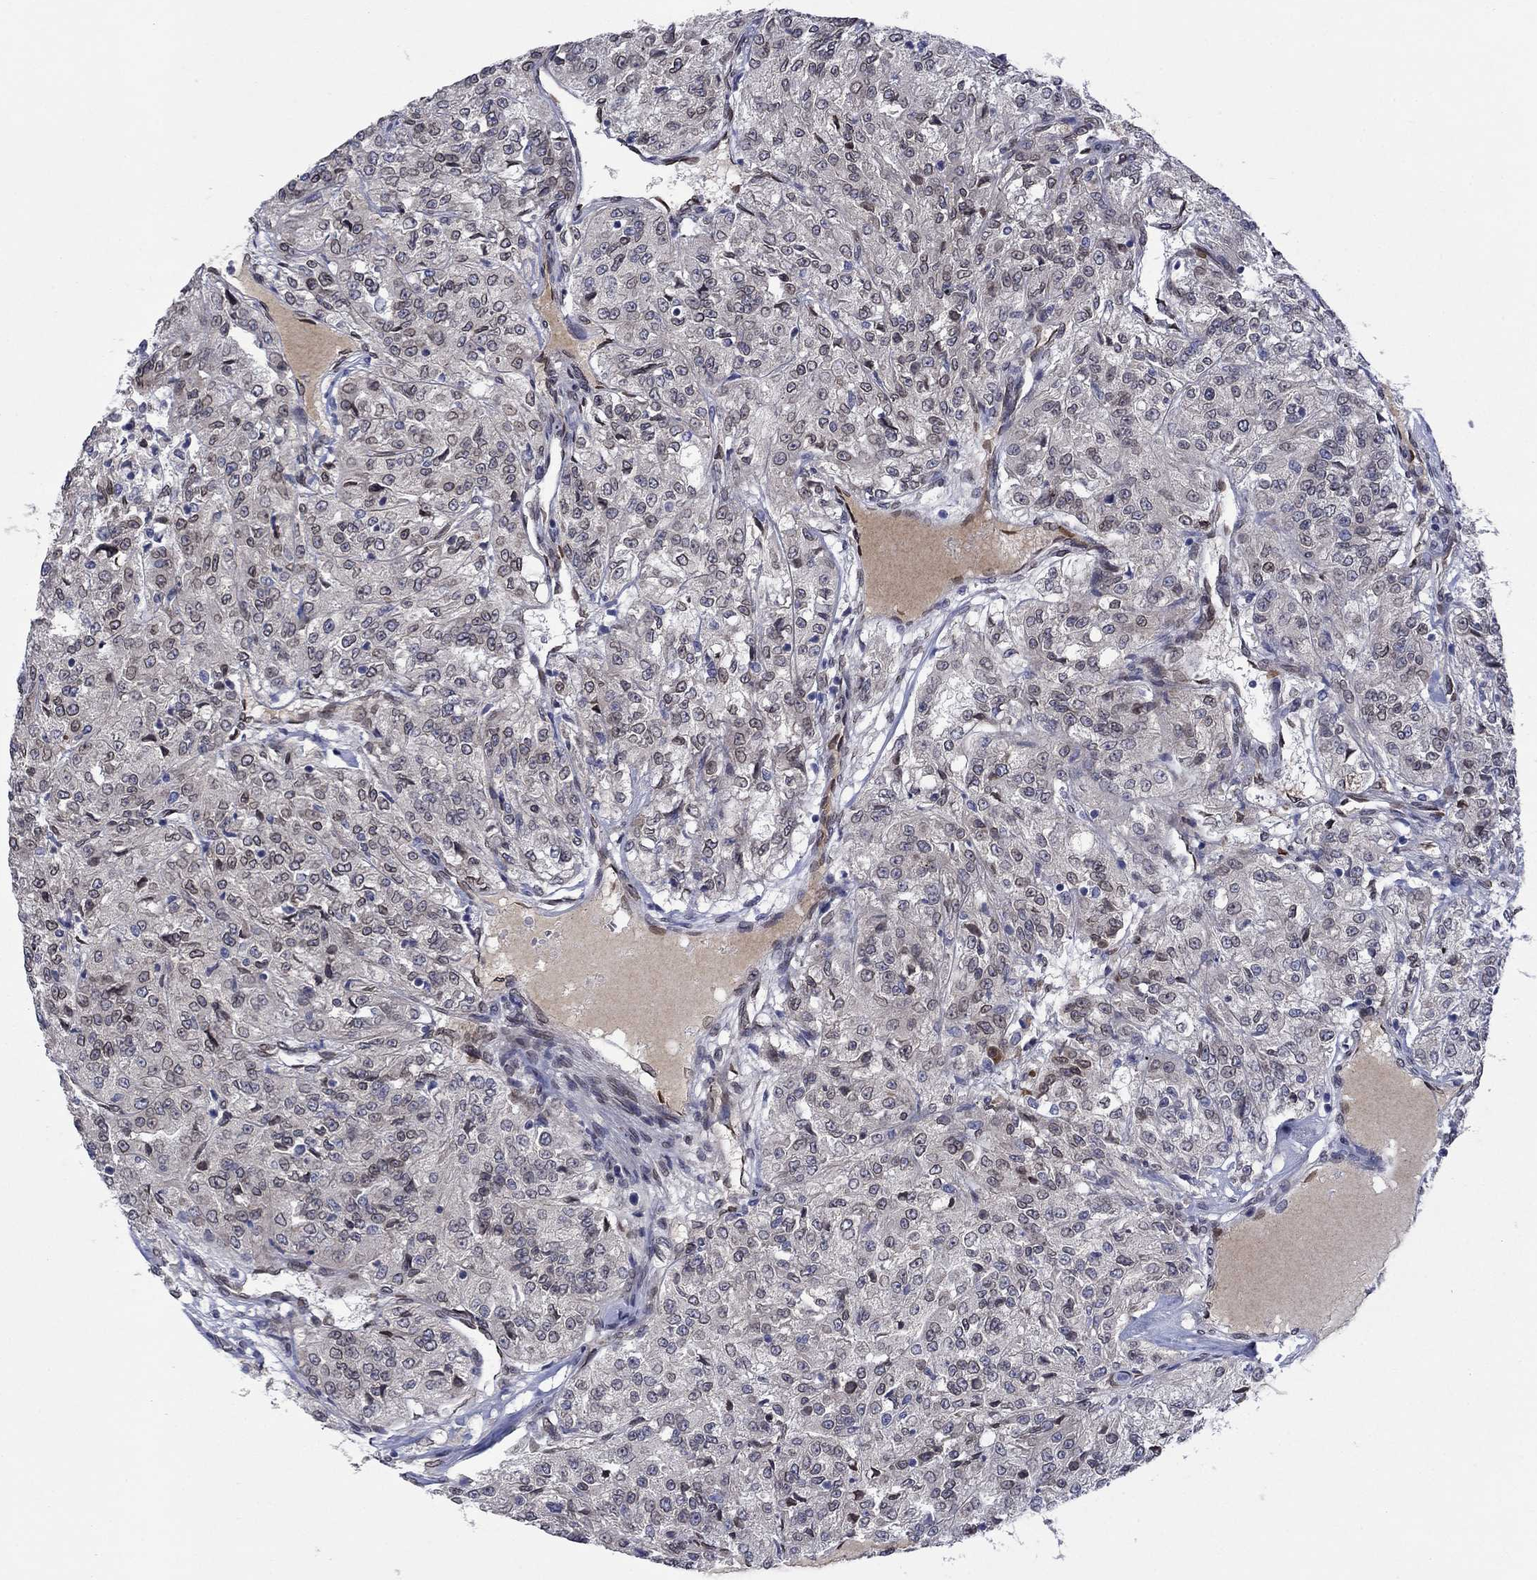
{"staining": {"intensity": "negative", "quantity": "none", "location": "none"}, "tissue": "renal cancer", "cell_type": "Tumor cells", "image_type": "cancer", "snomed": [{"axis": "morphology", "description": "Adenocarcinoma, NOS"}, {"axis": "topography", "description": "Kidney"}], "caption": "There is no significant expression in tumor cells of renal cancer.", "gene": "EMC9", "patient": {"sex": "female", "age": 63}}